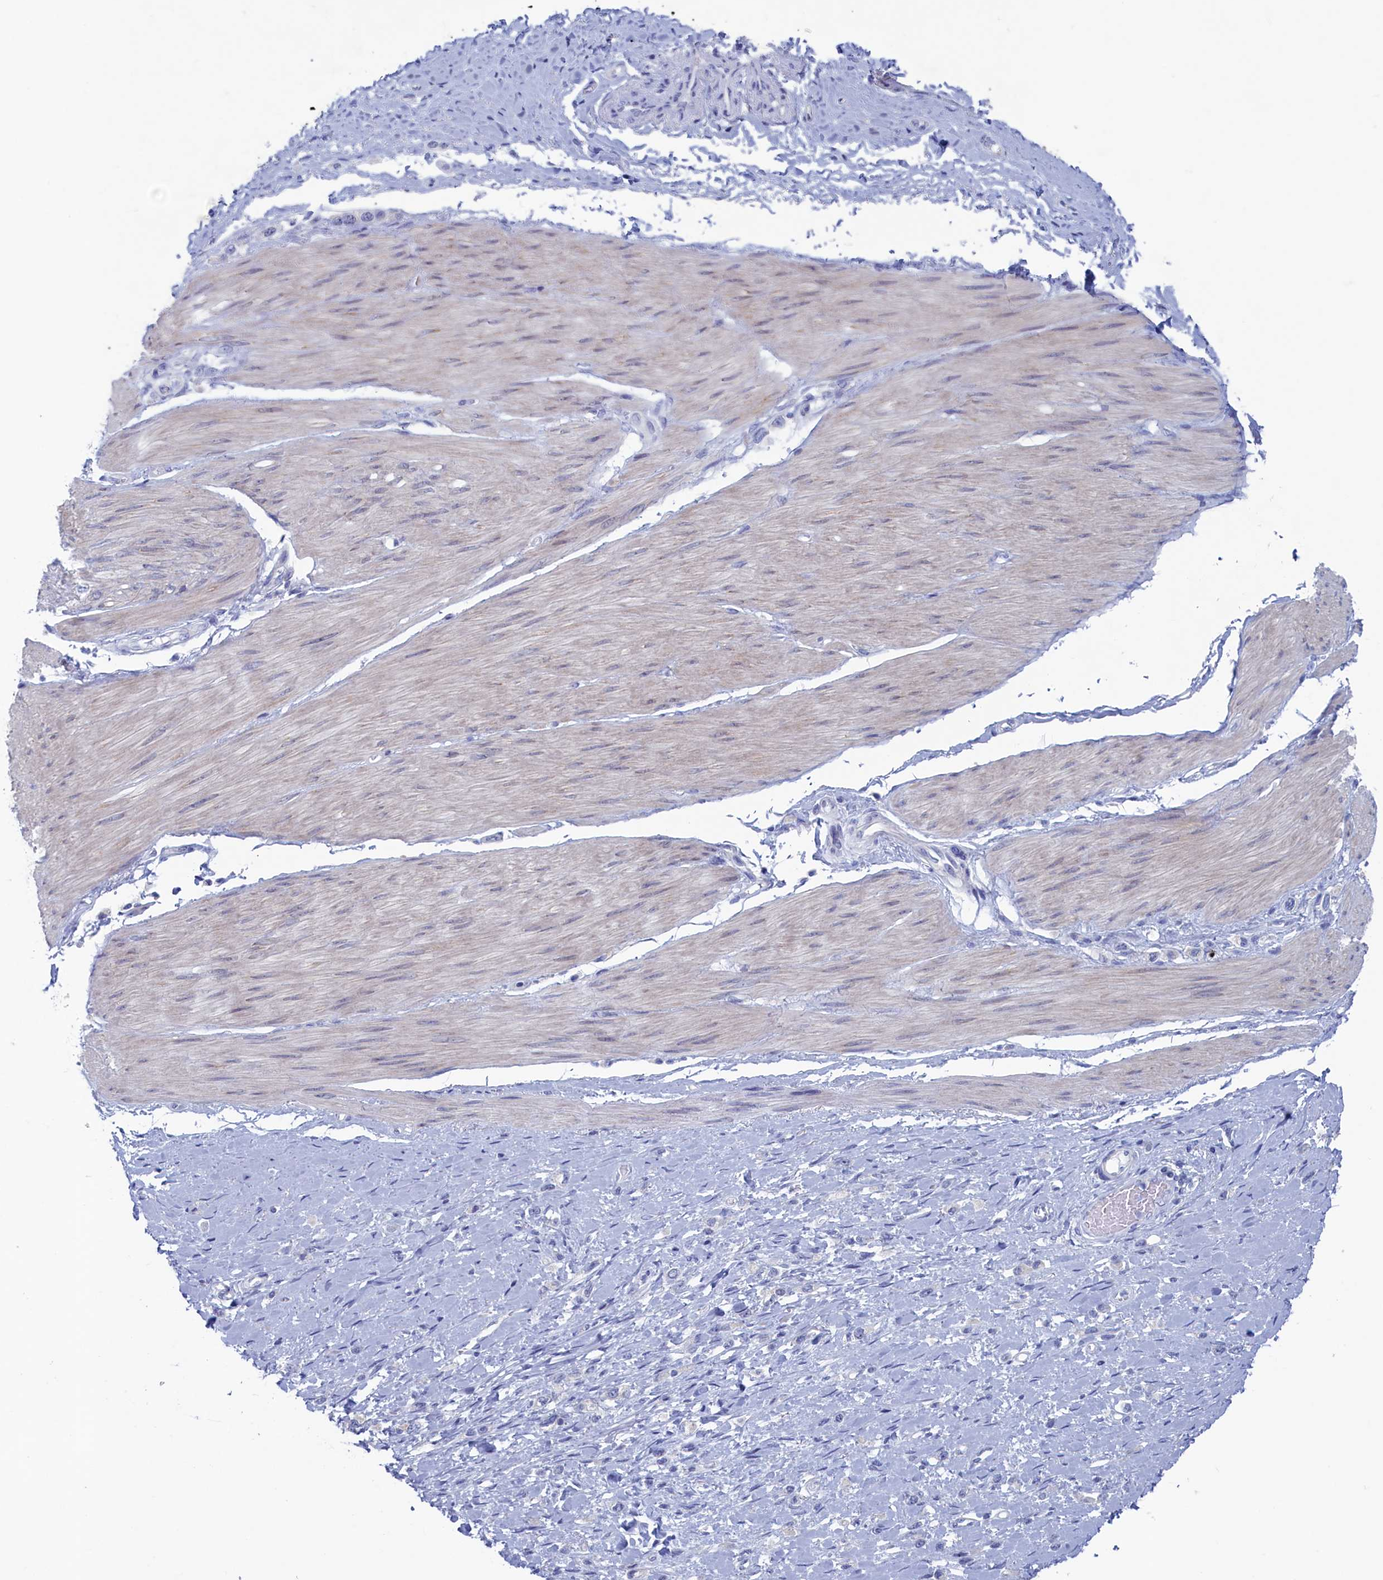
{"staining": {"intensity": "negative", "quantity": "none", "location": "none"}, "tissue": "stomach cancer", "cell_type": "Tumor cells", "image_type": "cancer", "snomed": [{"axis": "morphology", "description": "Adenocarcinoma, NOS"}, {"axis": "topography", "description": "Stomach"}], "caption": "There is no significant staining in tumor cells of stomach cancer.", "gene": "WDR76", "patient": {"sex": "female", "age": 65}}